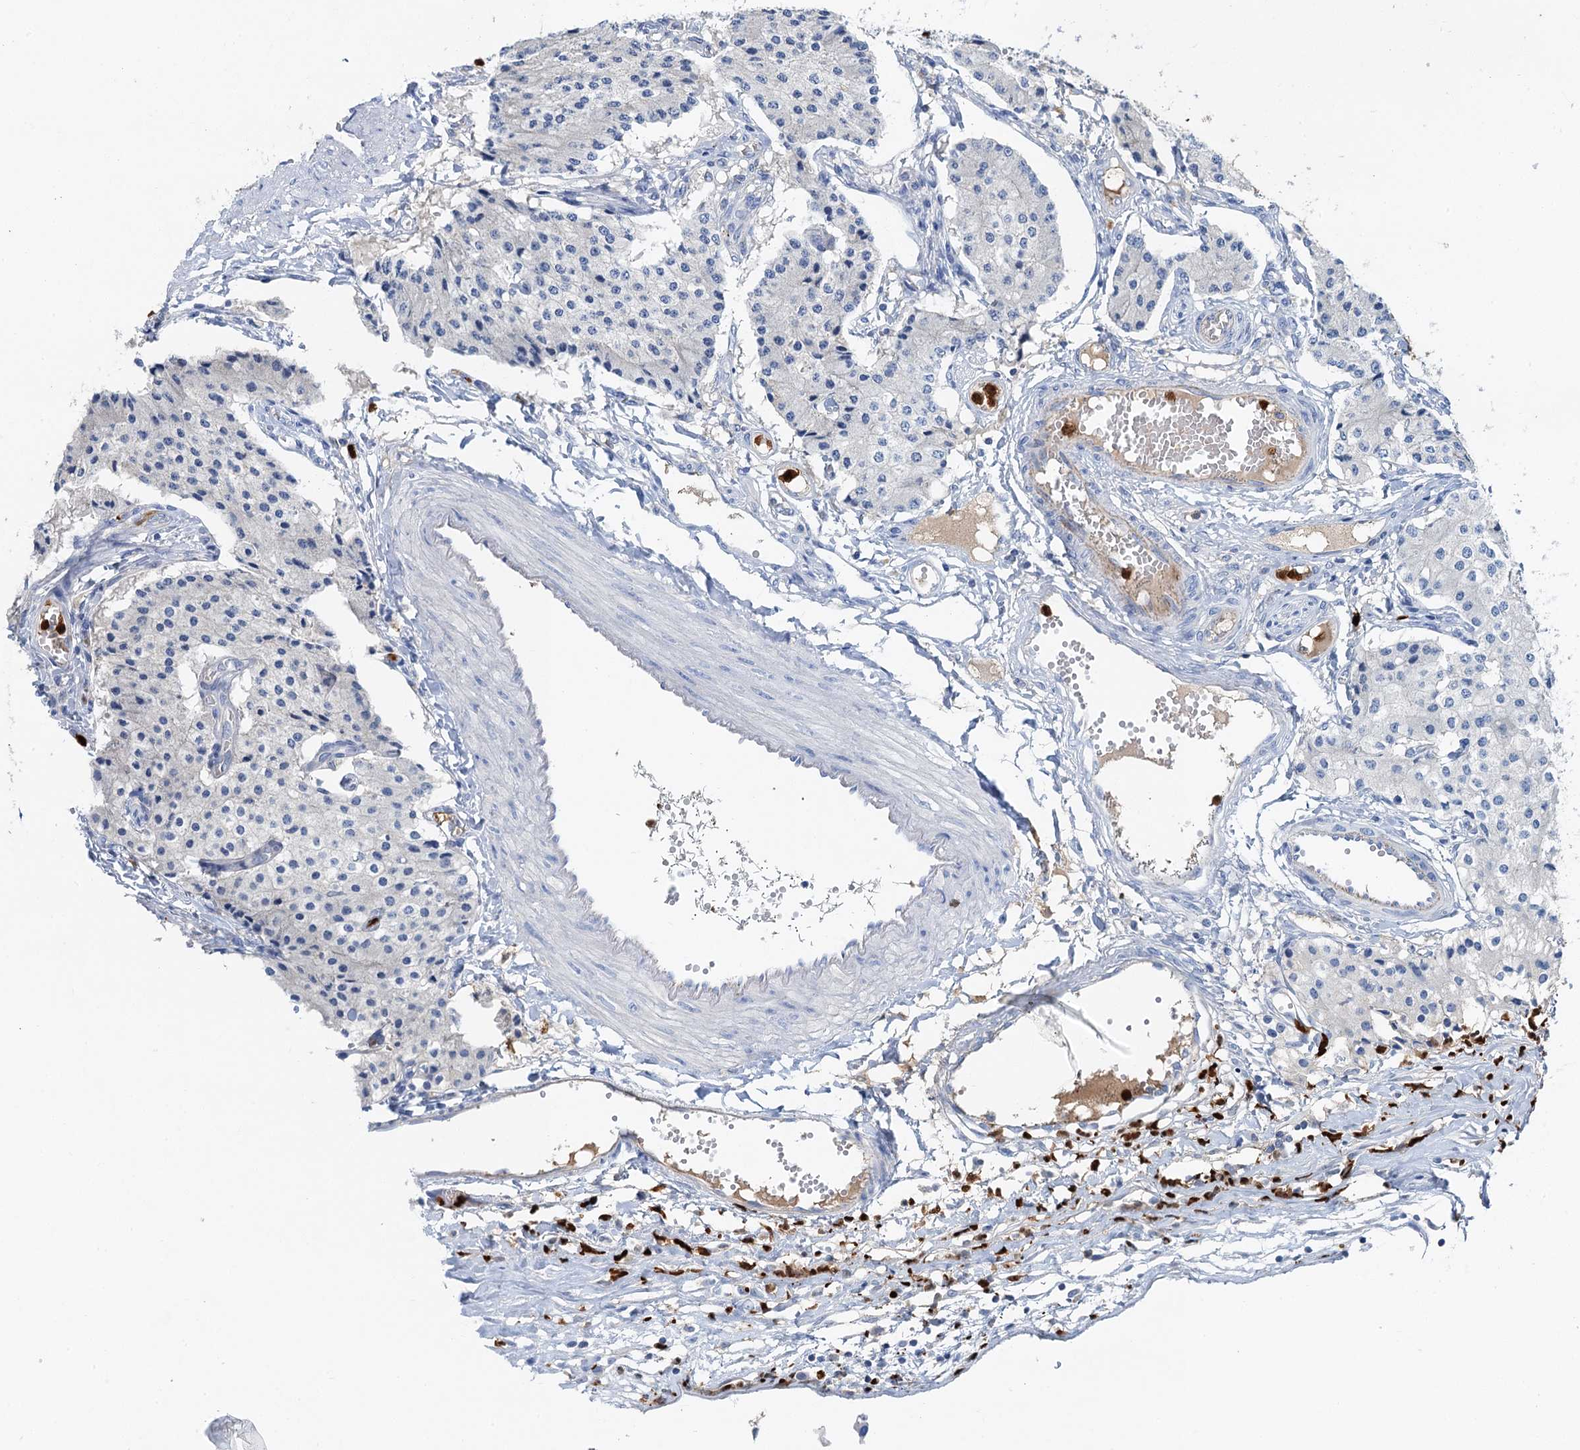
{"staining": {"intensity": "negative", "quantity": "none", "location": "none"}, "tissue": "carcinoid", "cell_type": "Tumor cells", "image_type": "cancer", "snomed": [{"axis": "morphology", "description": "Carcinoid, malignant, NOS"}, {"axis": "topography", "description": "Colon"}], "caption": "The immunohistochemistry (IHC) histopathology image has no significant positivity in tumor cells of carcinoid tissue.", "gene": "OTOA", "patient": {"sex": "female", "age": 52}}